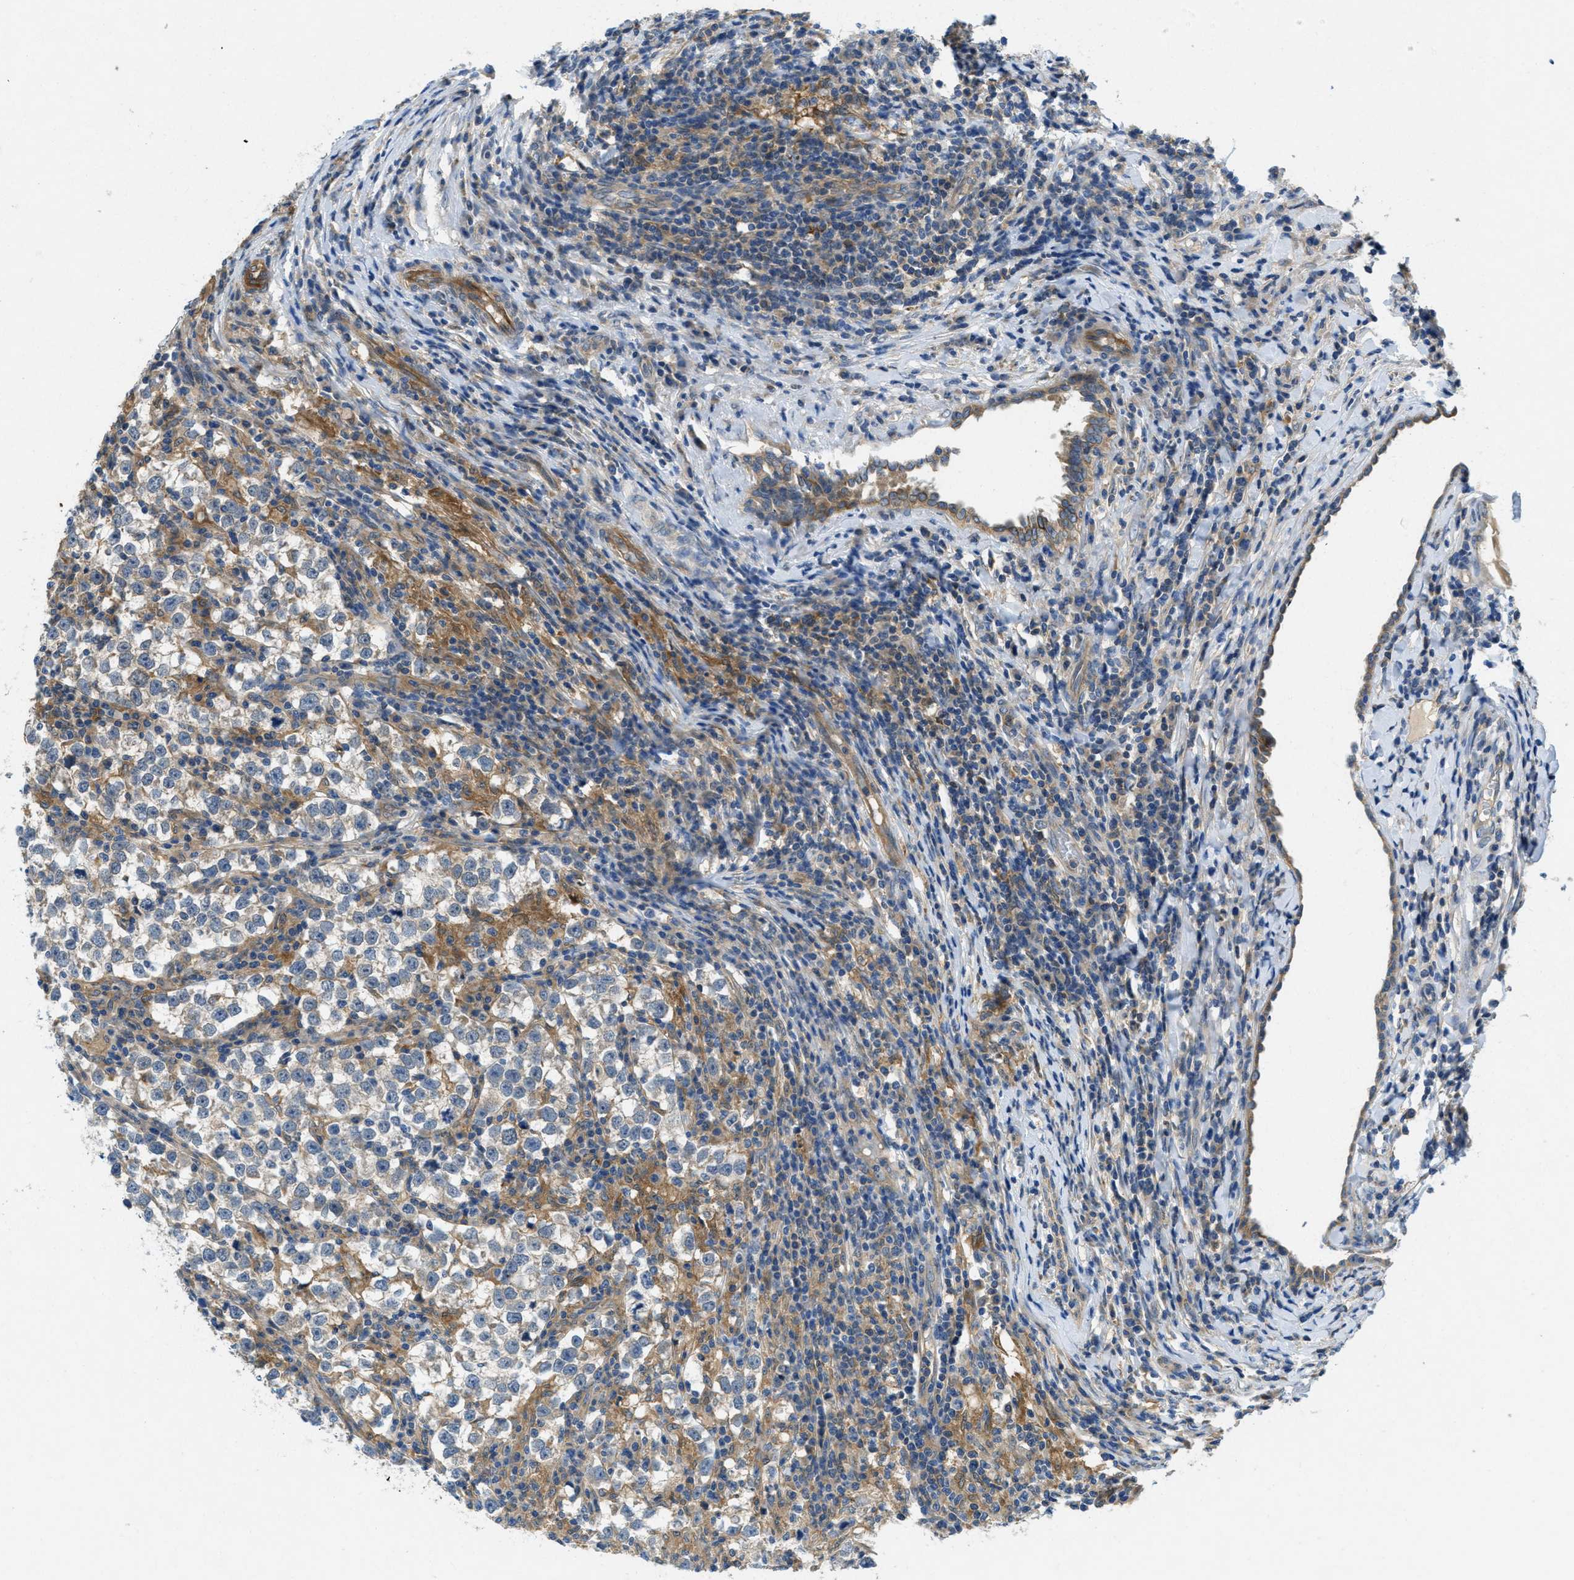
{"staining": {"intensity": "negative", "quantity": "none", "location": "none"}, "tissue": "testis cancer", "cell_type": "Tumor cells", "image_type": "cancer", "snomed": [{"axis": "morphology", "description": "Normal tissue, NOS"}, {"axis": "morphology", "description": "Seminoma, NOS"}, {"axis": "topography", "description": "Testis"}], "caption": "Immunohistochemical staining of human seminoma (testis) exhibits no significant positivity in tumor cells. (Stains: DAB (3,3'-diaminobenzidine) immunohistochemistry (IHC) with hematoxylin counter stain, Microscopy: brightfield microscopy at high magnification).", "gene": "RIPK2", "patient": {"sex": "male", "age": 43}}